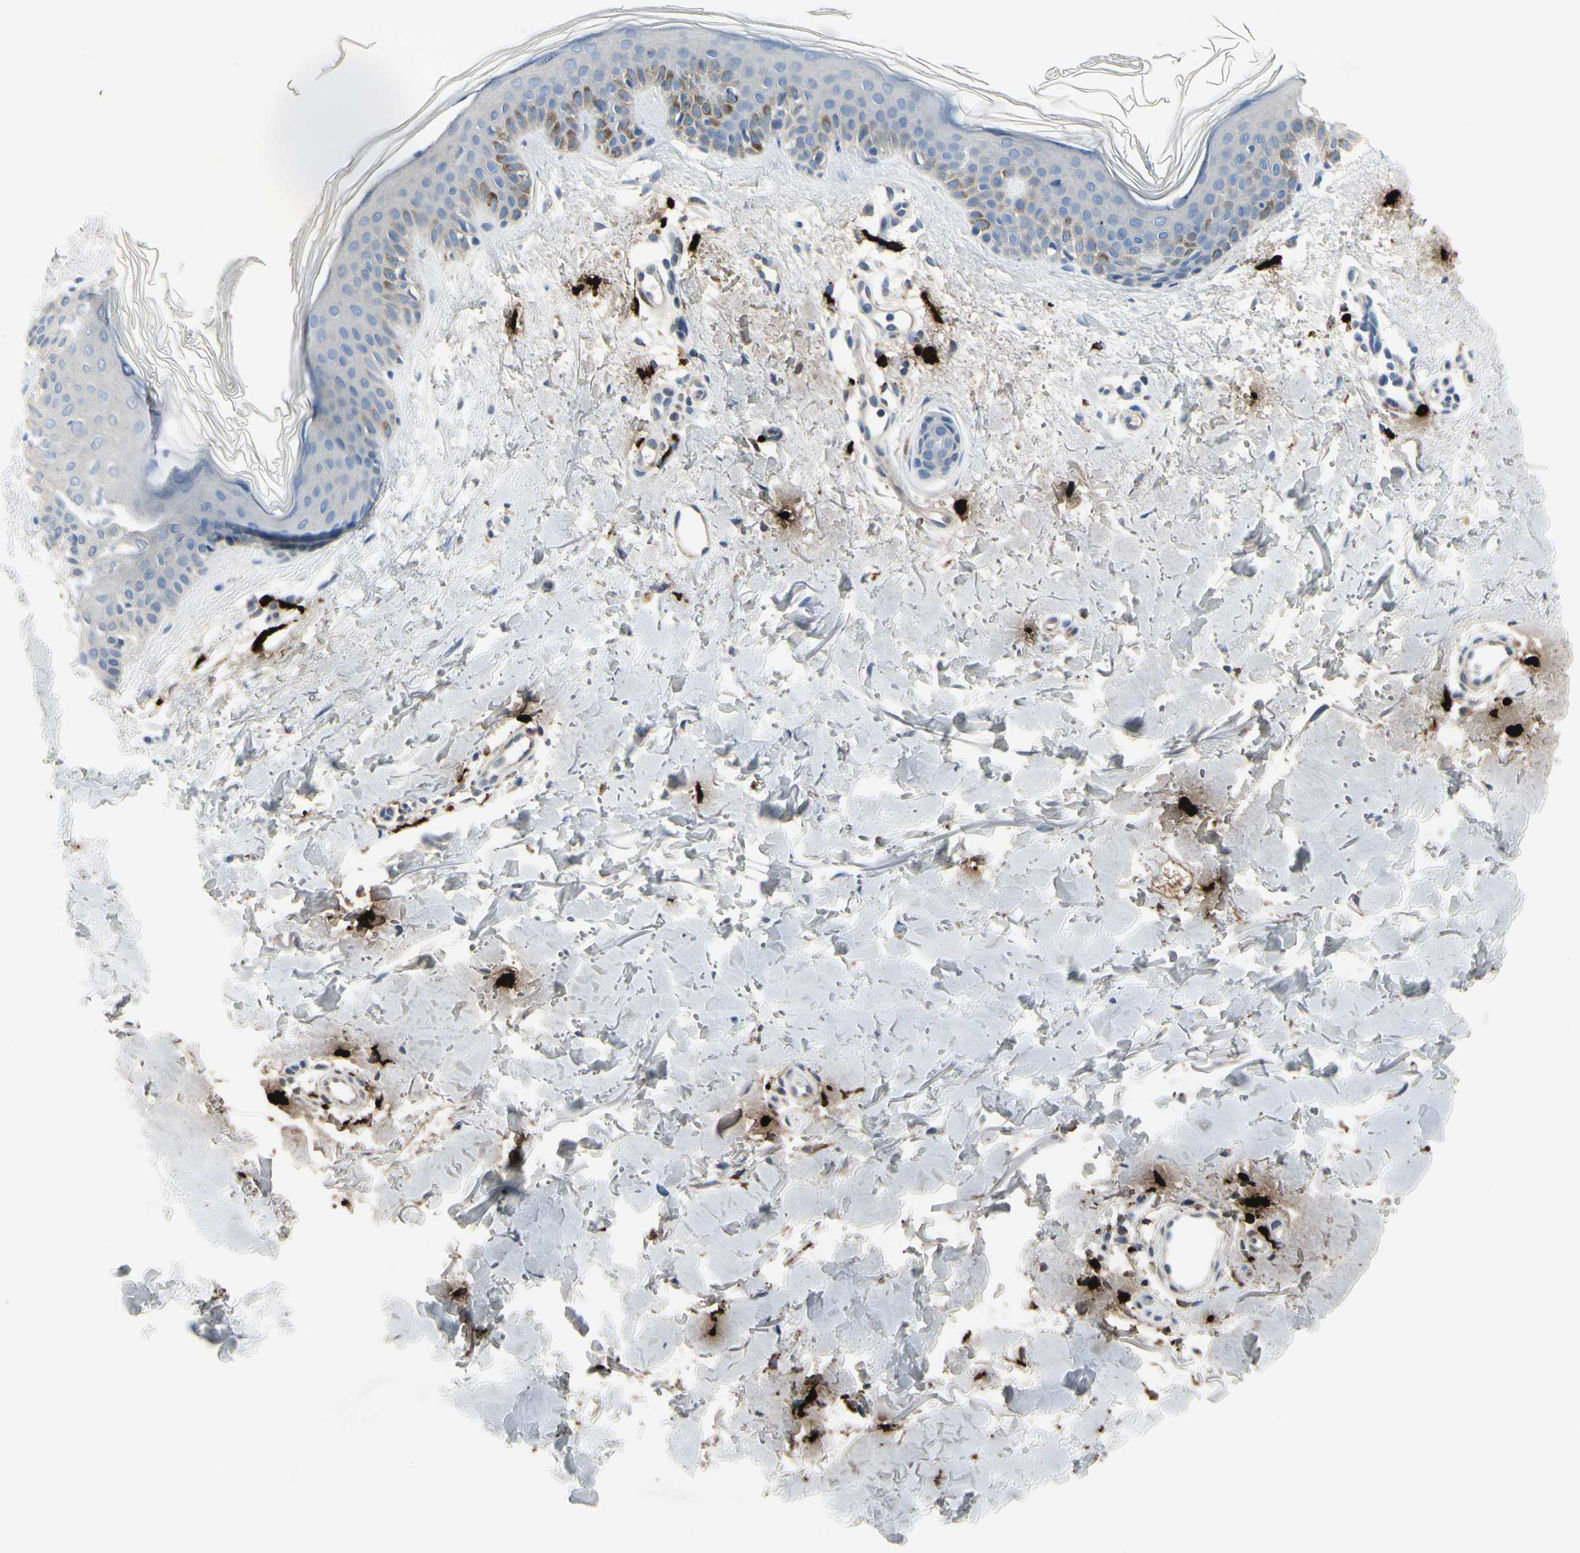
{"staining": {"intensity": "negative", "quantity": "none", "location": "none"}, "tissue": "skin", "cell_type": "Fibroblasts", "image_type": "normal", "snomed": [{"axis": "morphology", "description": "Normal tissue, NOS"}, {"axis": "topography", "description": "Skin"}], "caption": "Immunohistochemistry photomicrograph of unremarkable skin: human skin stained with DAB (3,3'-diaminobenzidine) shows no significant protein expression in fibroblasts.", "gene": "CPA3", "patient": {"sex": "female", "age": 56}}